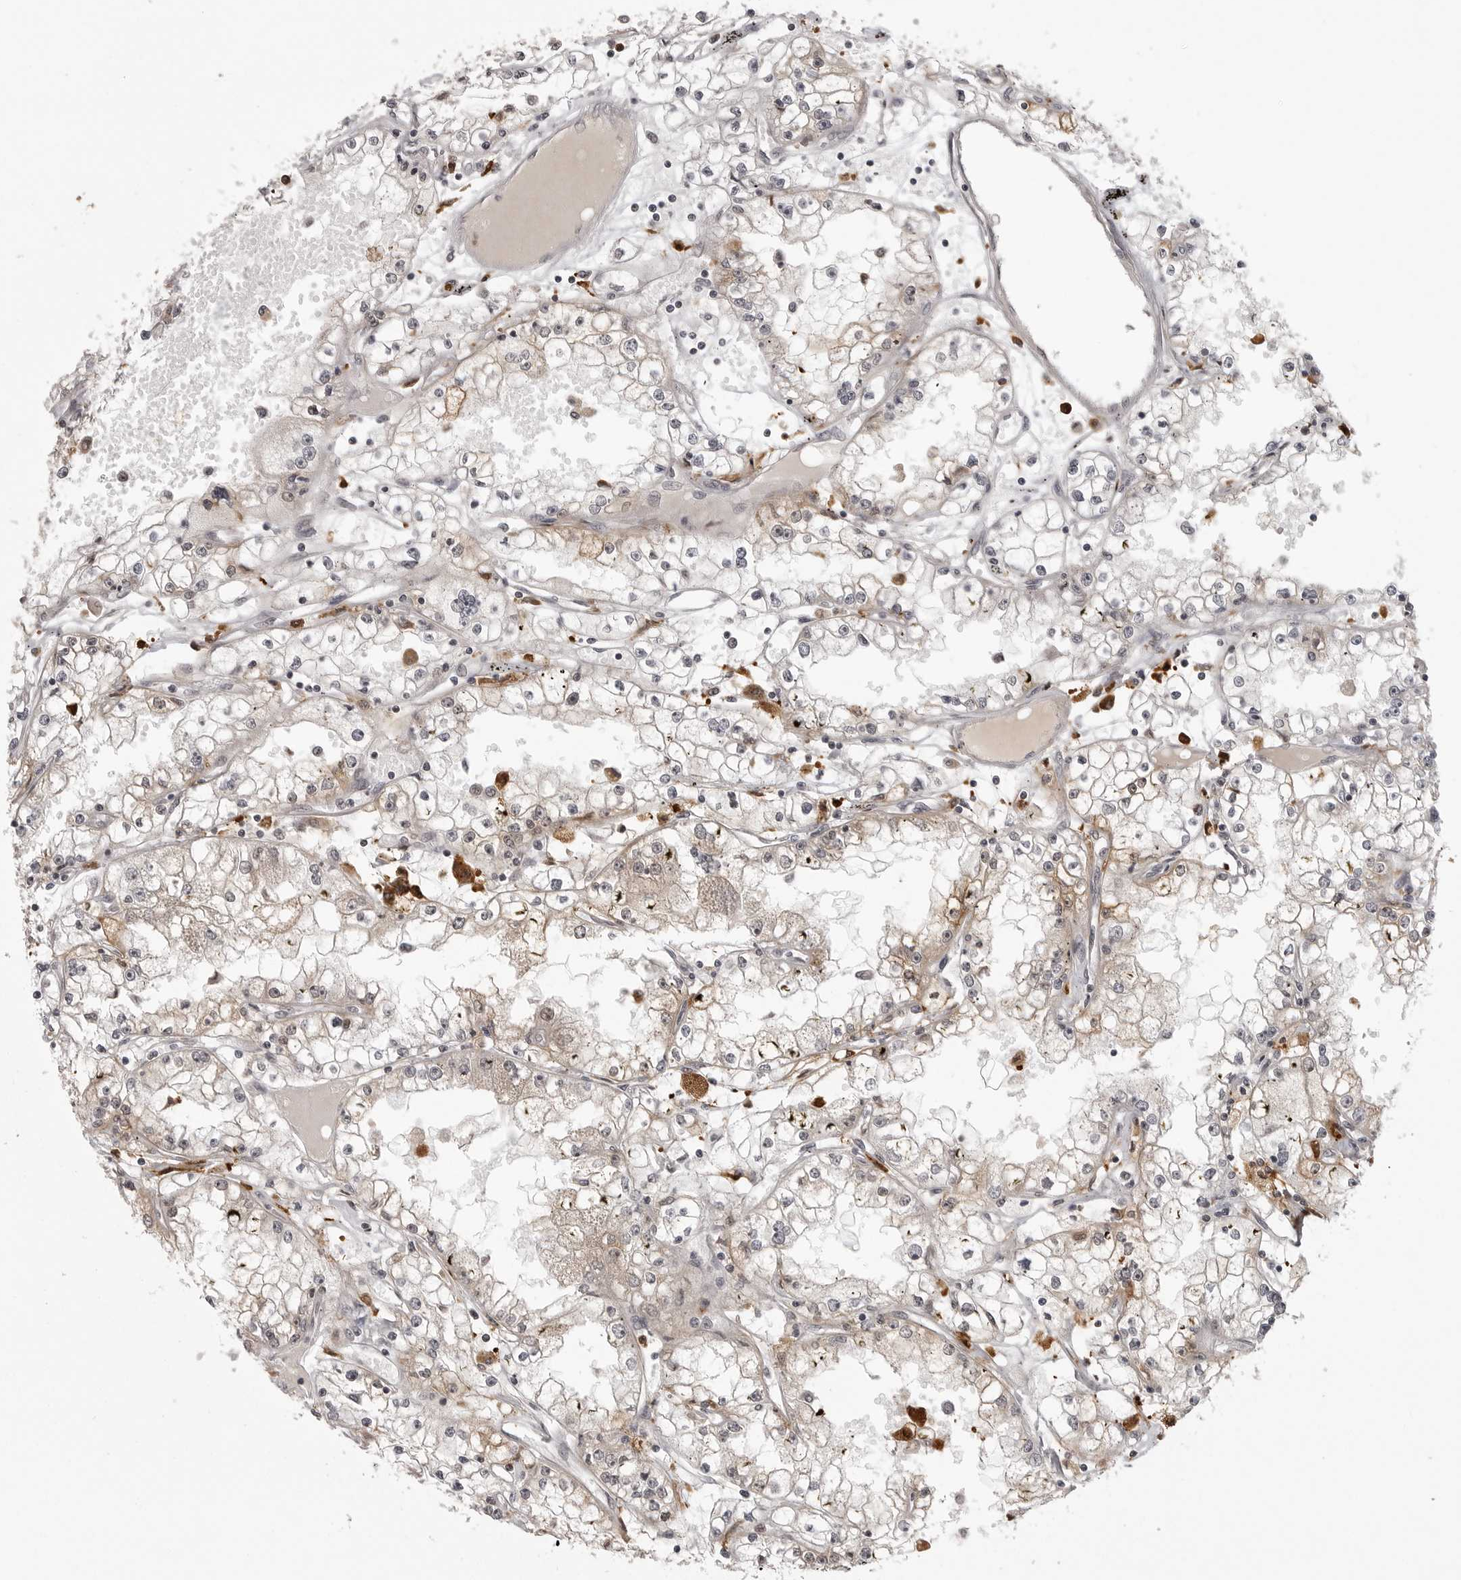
{"staining": {"intensity": "weak", "quantity": "25%-75%", "location": "cytoplasmic/membranous,nuclear"}, "tissue": "renal cancer", "cell_type": "Tumor cells", "image_type": "cancer", "snomed": [{"axis": "morphology", "description": "Adenocarcinoma, NOS"}, {"axis": "topography", "description": "Kidney"}], "caption": "Immunohistochemistry photomicrograph of human renal cancer stained for a protein (brown), which exhibits low levels of weak cytoplasmic/membranous and nuclear staining in about 25%-75% of tumor cells.", "gene": "PEG3", "patient": {"sex": "male", "age": 56}}